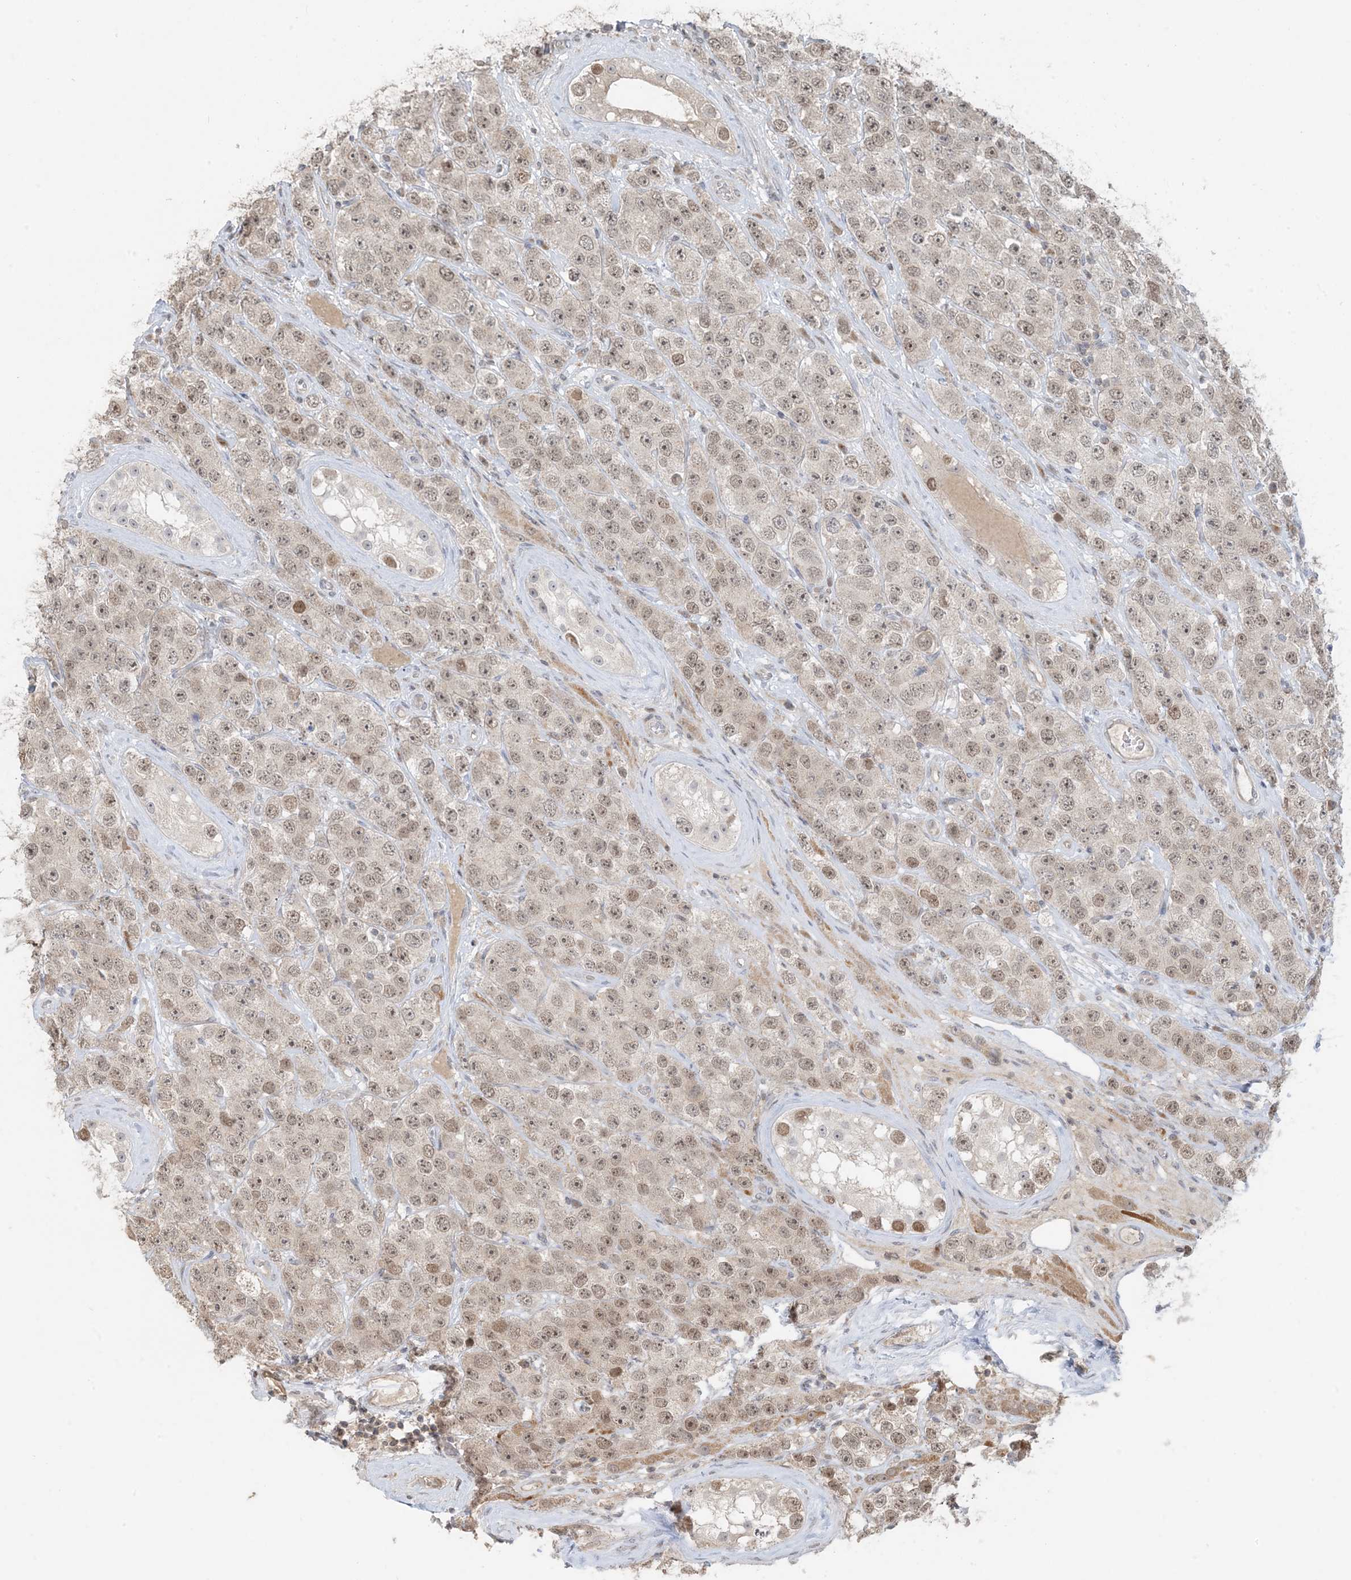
{"staining": {"intensity": "weak", "quantity": ">75%", "location": "nuclear"}, "tissue": "testis cancer", "cell_type": "Tumor cells", "image_type": "cancer", "snomed": [{"axis": "morphology", "description": "Seminoma, NOS"}, {"axis": "topography", "description": "Testis"}], "caption": "A photomicrograph showing weak nuclear expression in approximately >75% of tumor cells in seminoma (testis), as visualized by brown immunohistochemical staining.", "gene": "PRRT3", "patient": {"sex": "male", "age": 28}}